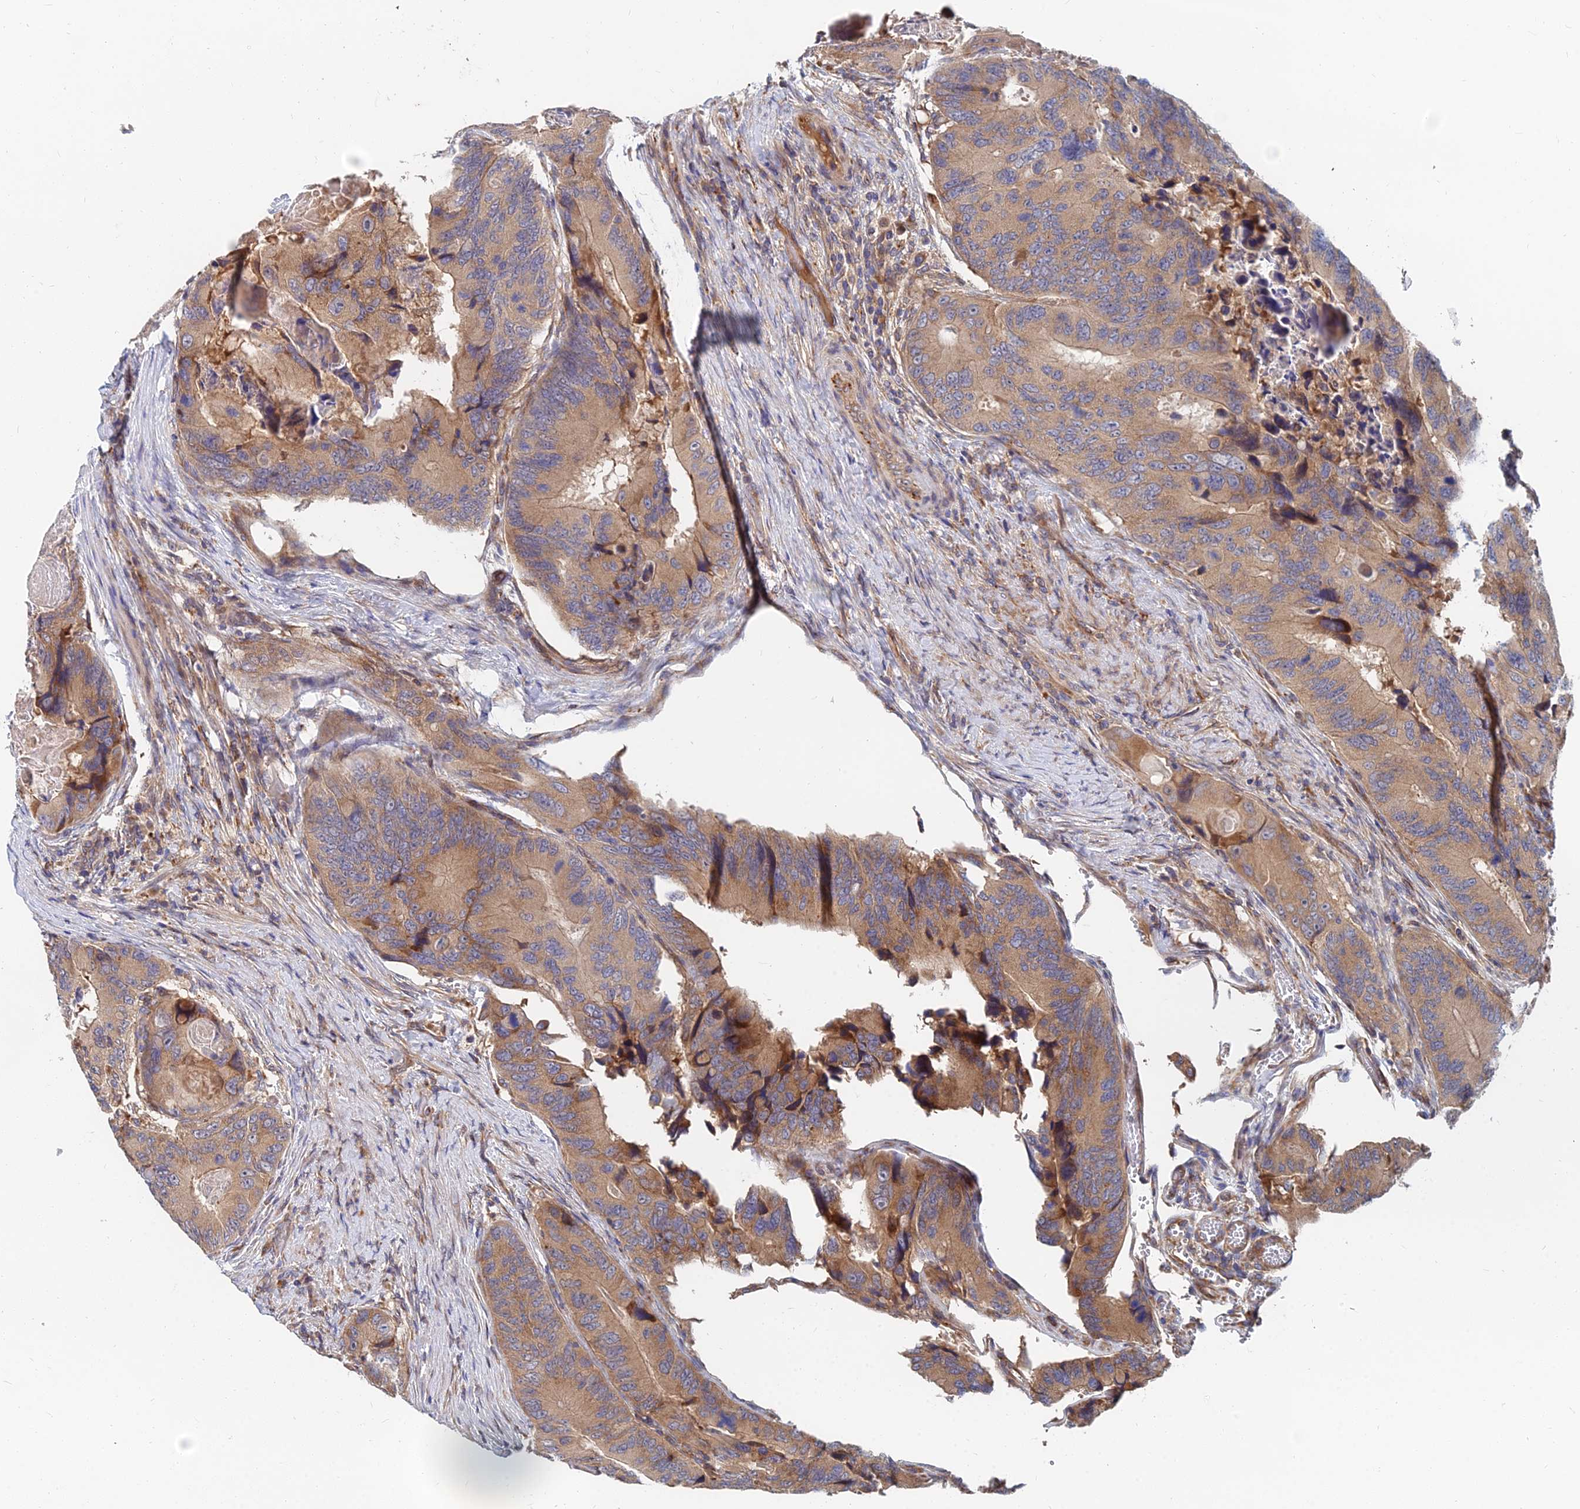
{"staining": {"intensity": "moderate", "quantity": ">75%", "location": "cytoplasmic/membranous"}, "tissue": "colorectal cancer", "cell_type": "Tumor cells", "image_type": "cancer", "snomed": [{"axis": "morphology", "description": "Adenocarcinoma, NOS"}, {"axis": "topography", "description": "Colon"}], "caption": "A medium amount of moderate cytoplasmic/membranous positivity is identified in approximately >75% of tumor cells in adenocarcinoma (colorectal) tissue.", "gene": "CCZ1", "patient": {"sex": "male", "age": 84}}